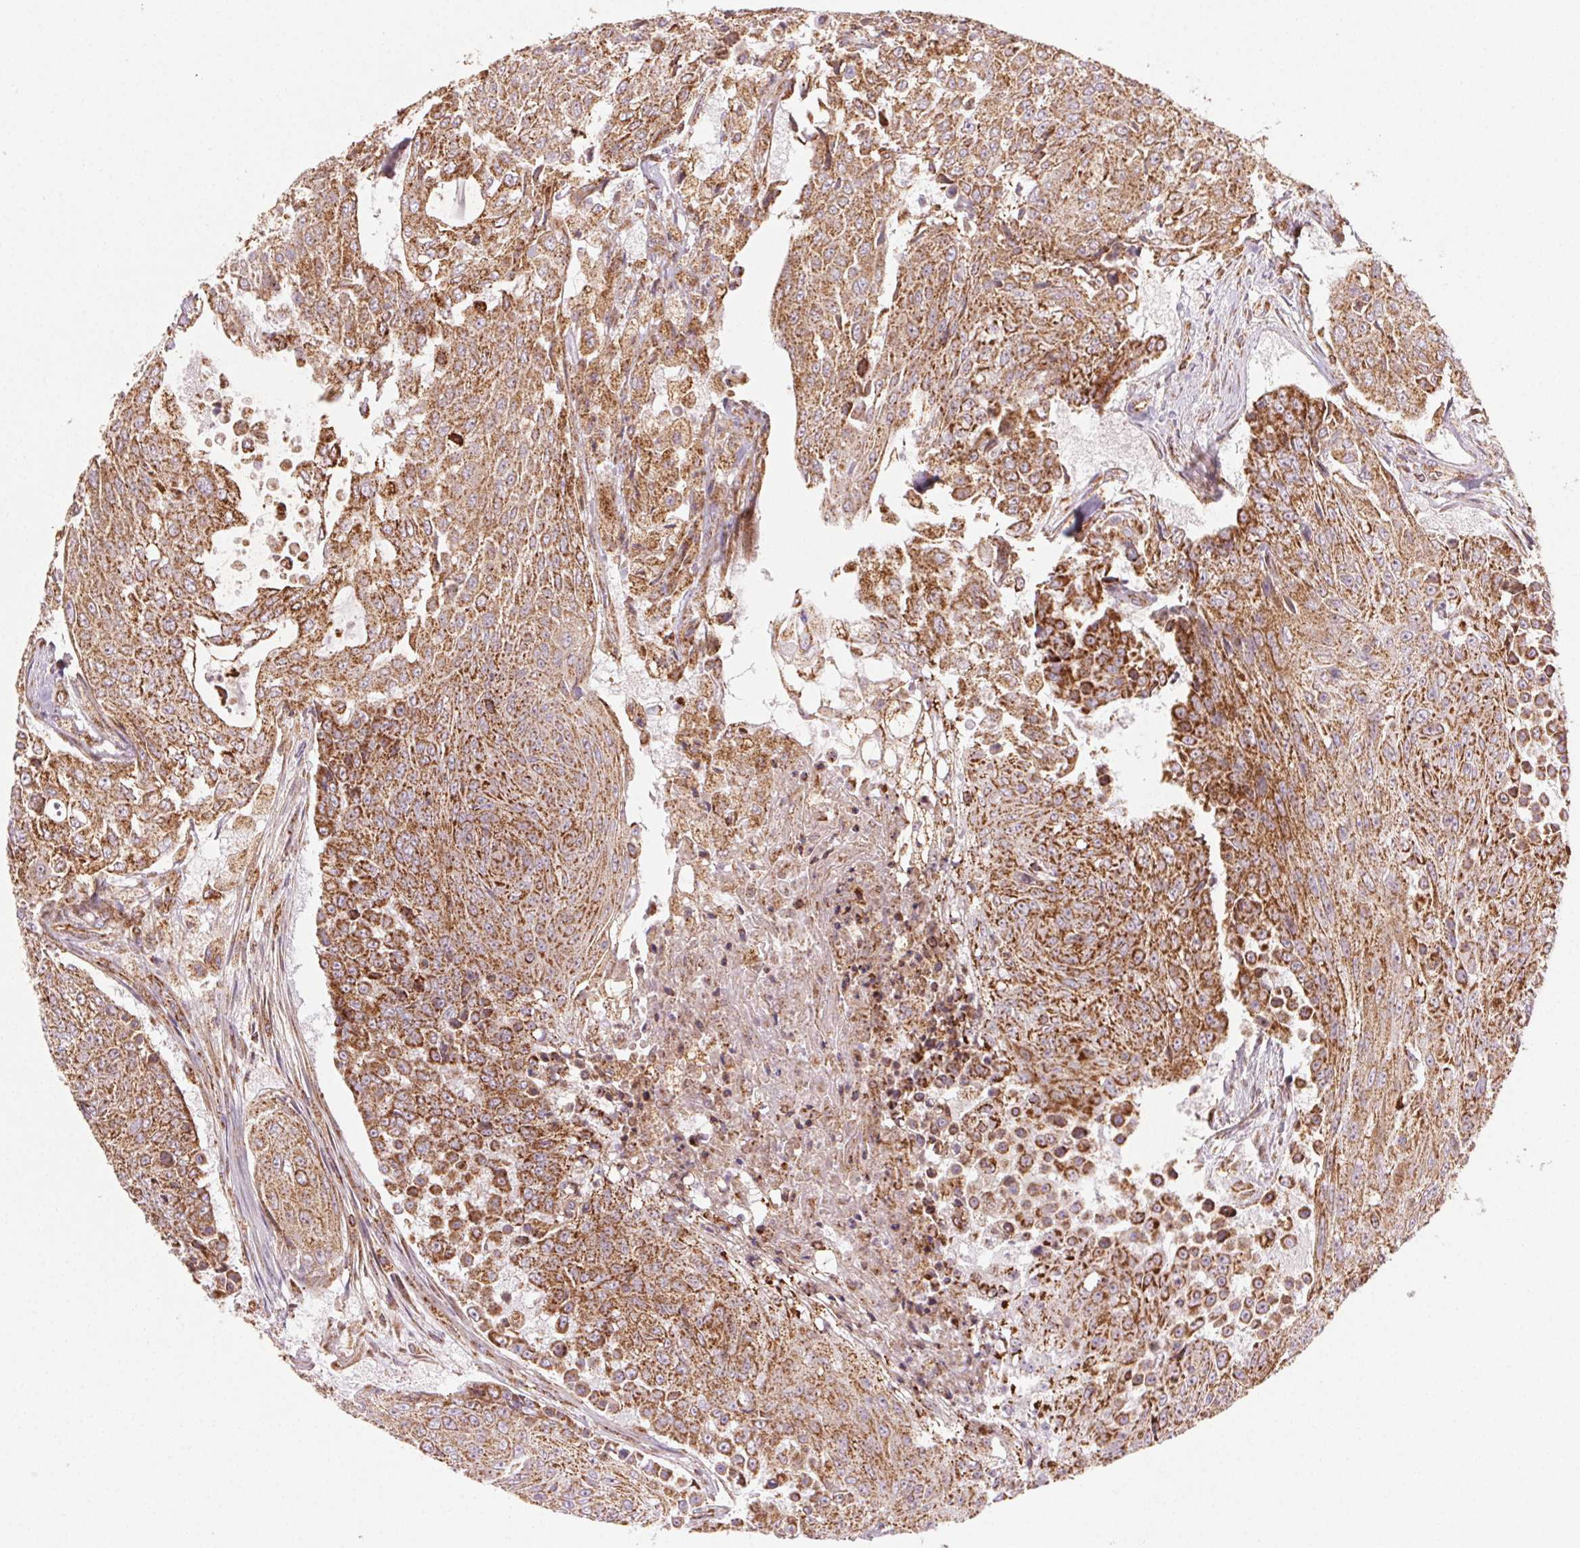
{"staining": {"intensity": "strong", "quantity": ">75%", "location": "cytoplasmic/membranous"}, "tissue": "urothelial cancer", "cell_type": "Tumor cells", "image_type": "cancer", "snomed": [{"axis": "morphology", "description": "Urothelial carcinoma, High grade"}, {"axis": "topography", "description": "Urinary bladder"}], "caption": "Approximately >75% of tumor cells in urothelial cancer display strong cytoplasmic/membranous protein staining as visualized by brown immunohistochemical staining.", "gene": "CLPB", "patient": {"sex": "female", "age": 63}}